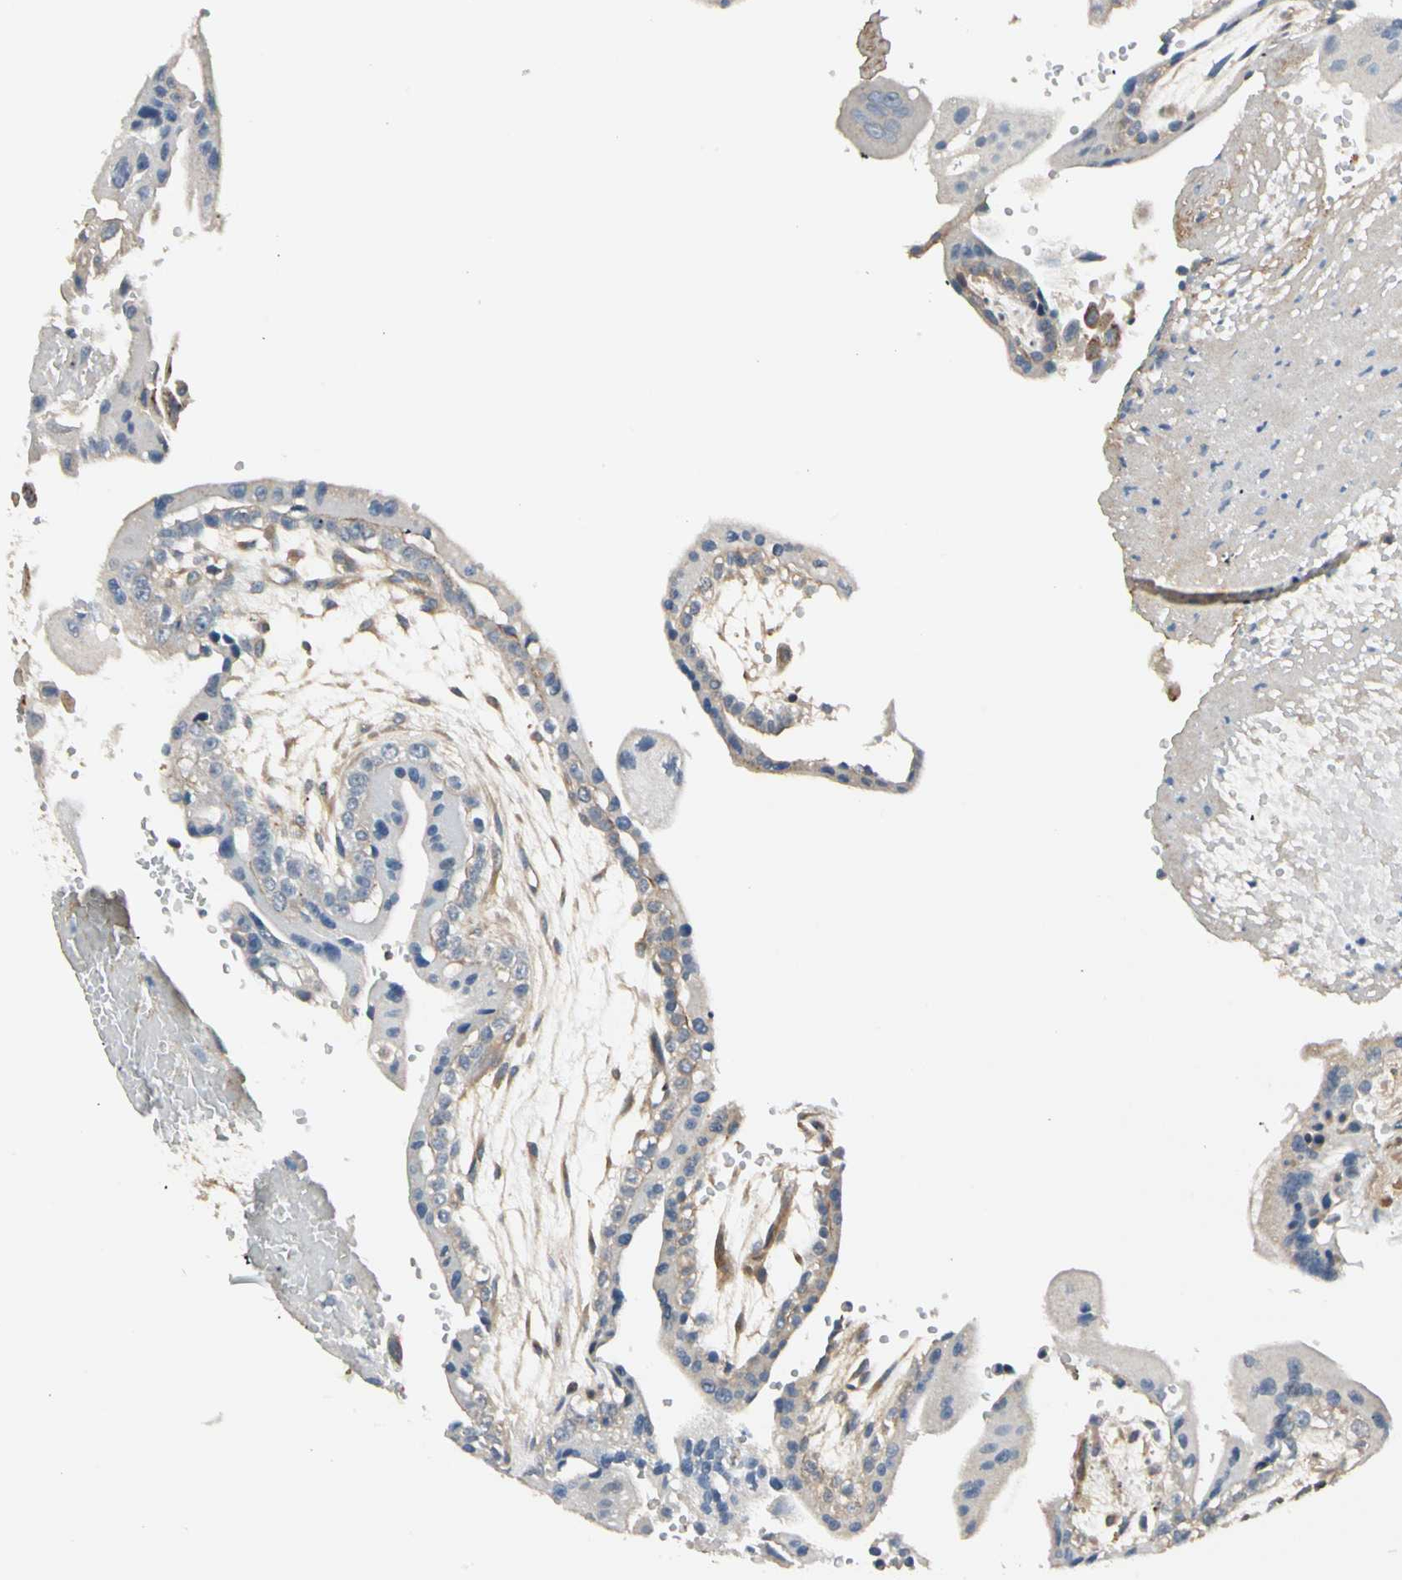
{"staining": {"intensity": "weak", "quantity": "25%-75%", "location": "cytoplasmic/membranous"}, "tissue": "placenta", "cell_type": "Decidual cells", "image_type": "normal", "snomed": [{"axis": "morphology", "description": "Normal tissue, NOS"}, {"axis": "topography", "description": "Placenta"}], "caption": "Immunohistochemical staining of unremarkable placenta demonstrates low levels of weak cytoplasmic/membranous staining in approximately 25%-75% of decidual cells. The staining is performed using DAB (3,3'-diaminobenzidine) brown chromogen to label protein expression. The nuclei are counter-stained blue using hematoxylin.", "gene": "ROCK2", "patient": {"sex": "female", "age": 34}}